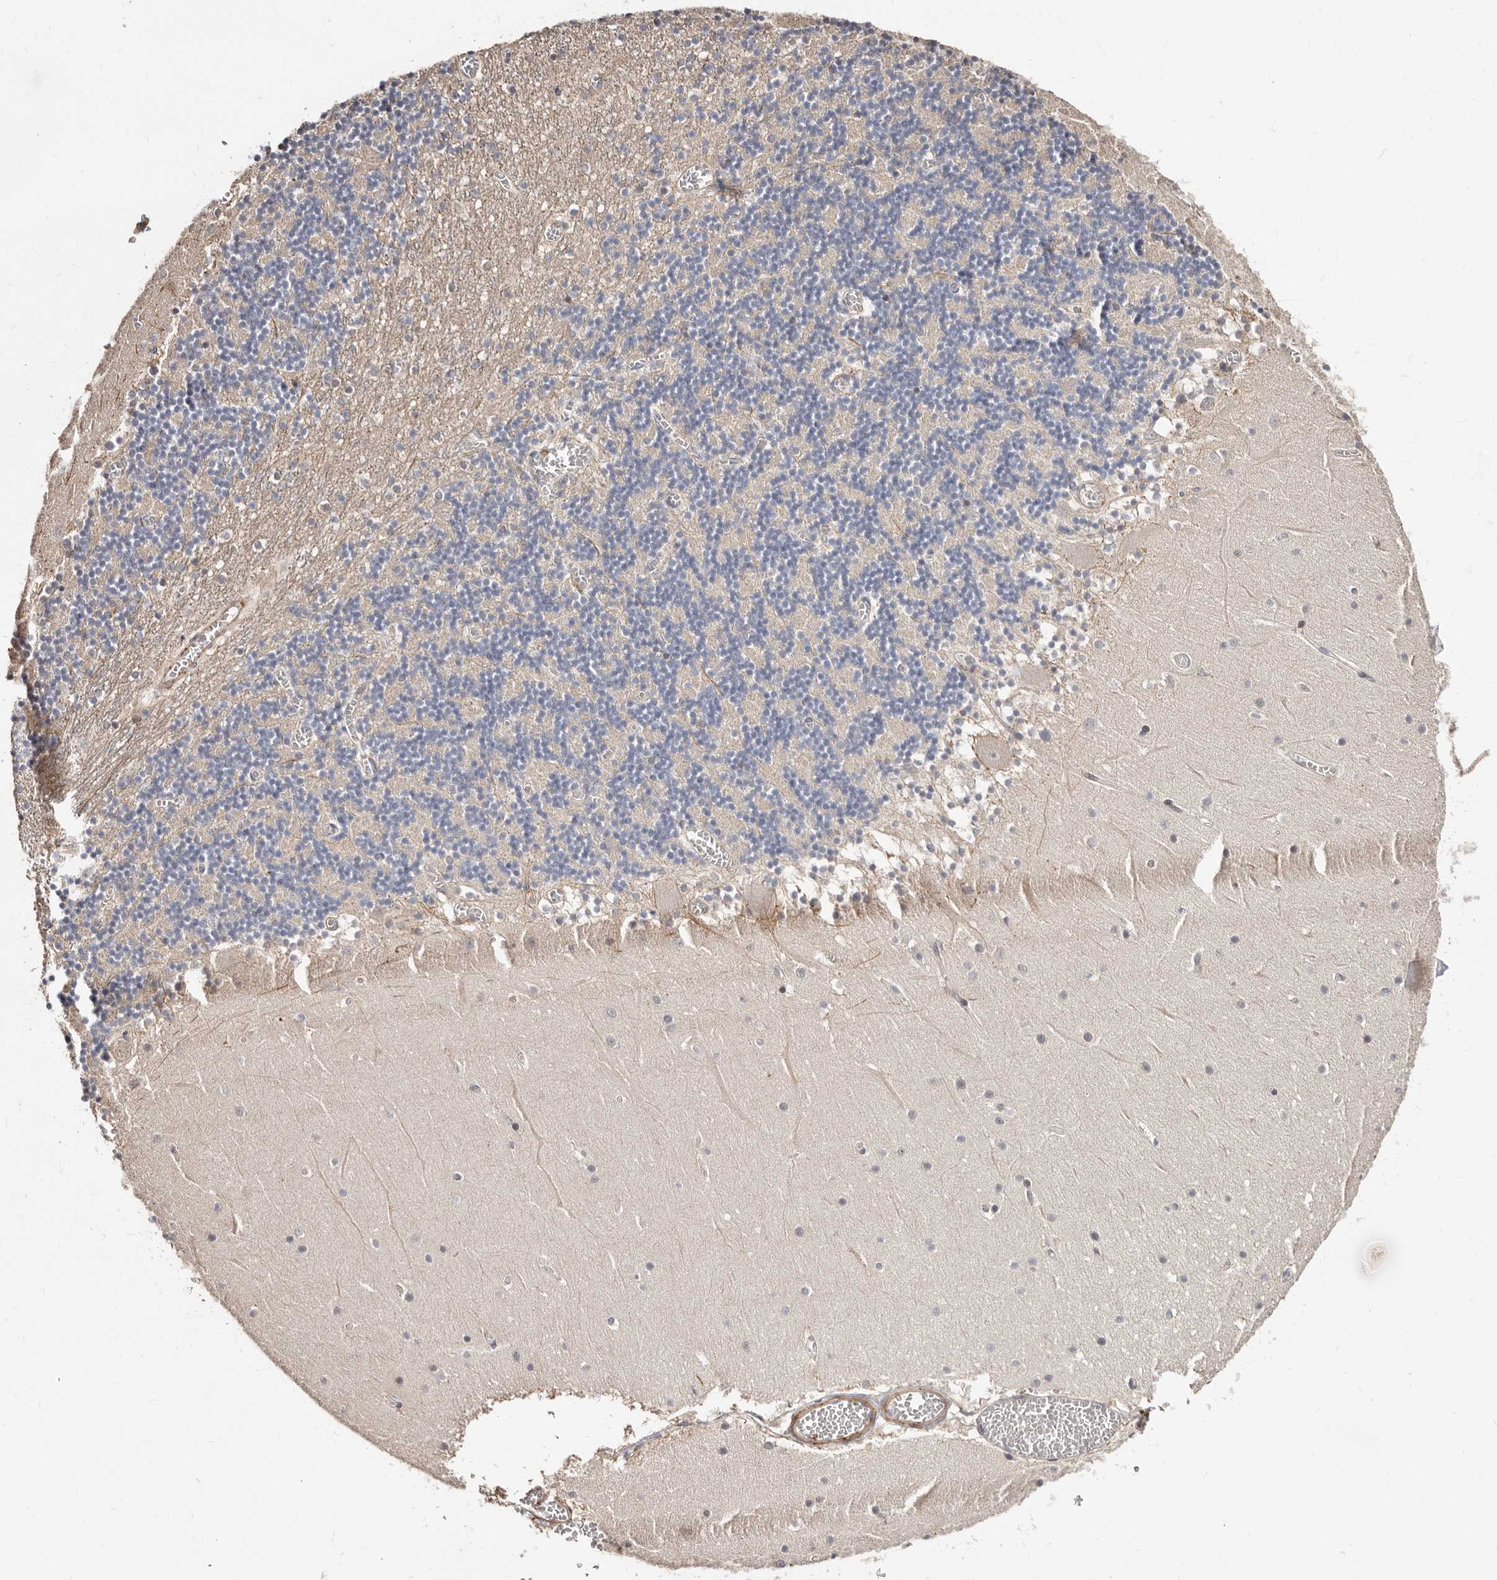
{"staining": {"intensity": "negative", "quantity": "none", "location": "none"}, "tissue": "cerebellum", "cell_type": "Cells in granular layer", "image_type": "normal", "snomed": [{"axis": "morphology", "description": "Normal tissue, NOS"}, {"axis": "topography", "description": "Cerebellum"}], "caption": "This histopathology image is of benign cerebellum stained with immunohistochemistry to label a protein in brown with the nuclei are counter-stained blue. There is no staining in cells in granular layer. Nuclei are stained in blue.", "gene": "APOL6", "patient": {"sex": "female", "age": 28}}